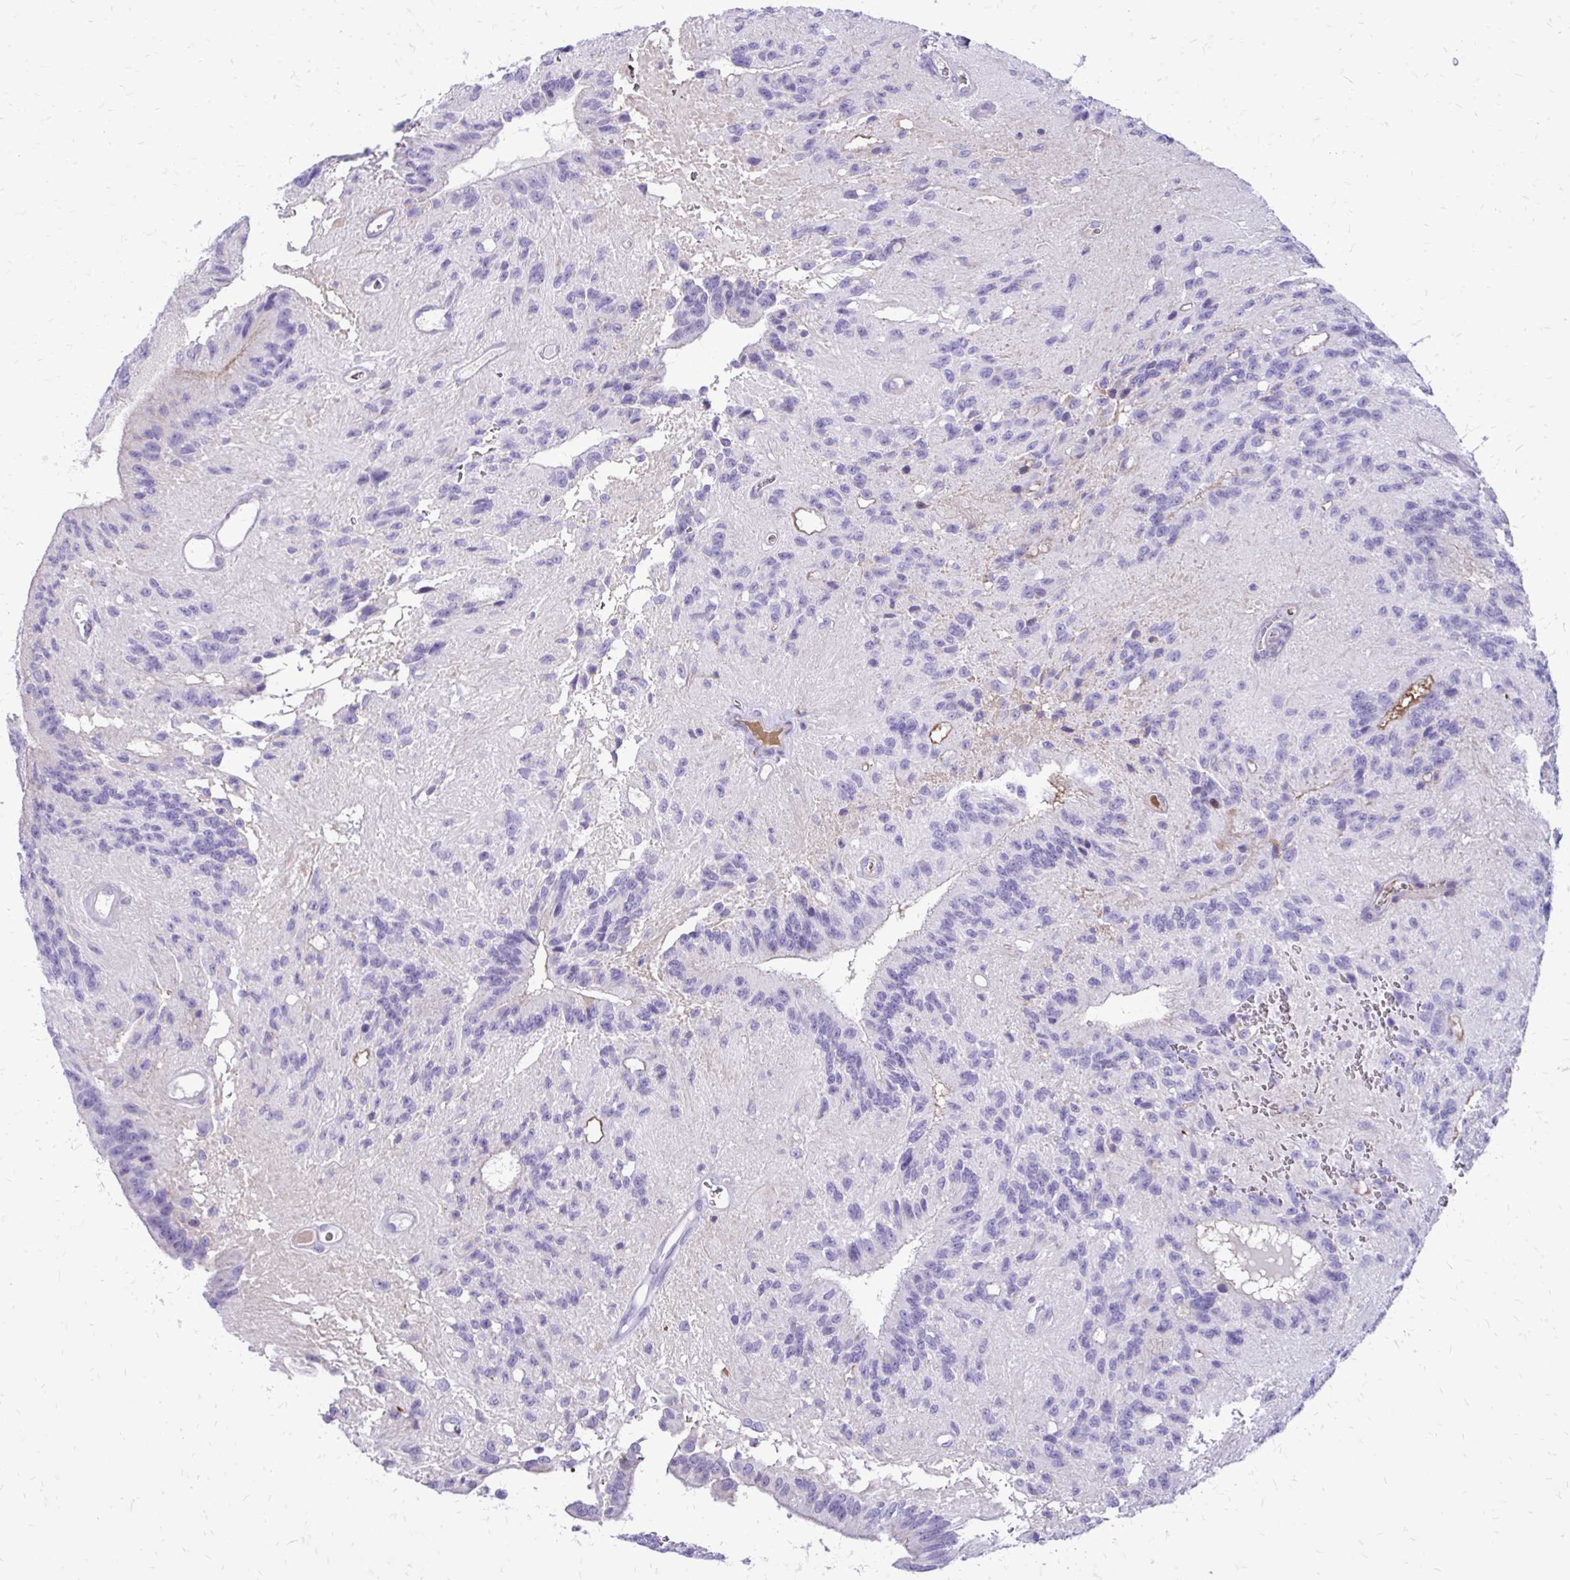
{"staining": {"intensity": "negative", "quantity": "none", "location": "none"}, "tissue": "glioma", "cell_type": "Tumor cells", "image_type": "cancer", "snomed": [{"axis": "morphology", "description": "Glioma, malignant, Low grade"}, {"axis": "topography", "description": "Brain"}], "caption": "Tumor cells show no significant protein expression in glioma.", "gene": "SIGLEC11", "patient": {"sex": "male", "age": 31}}